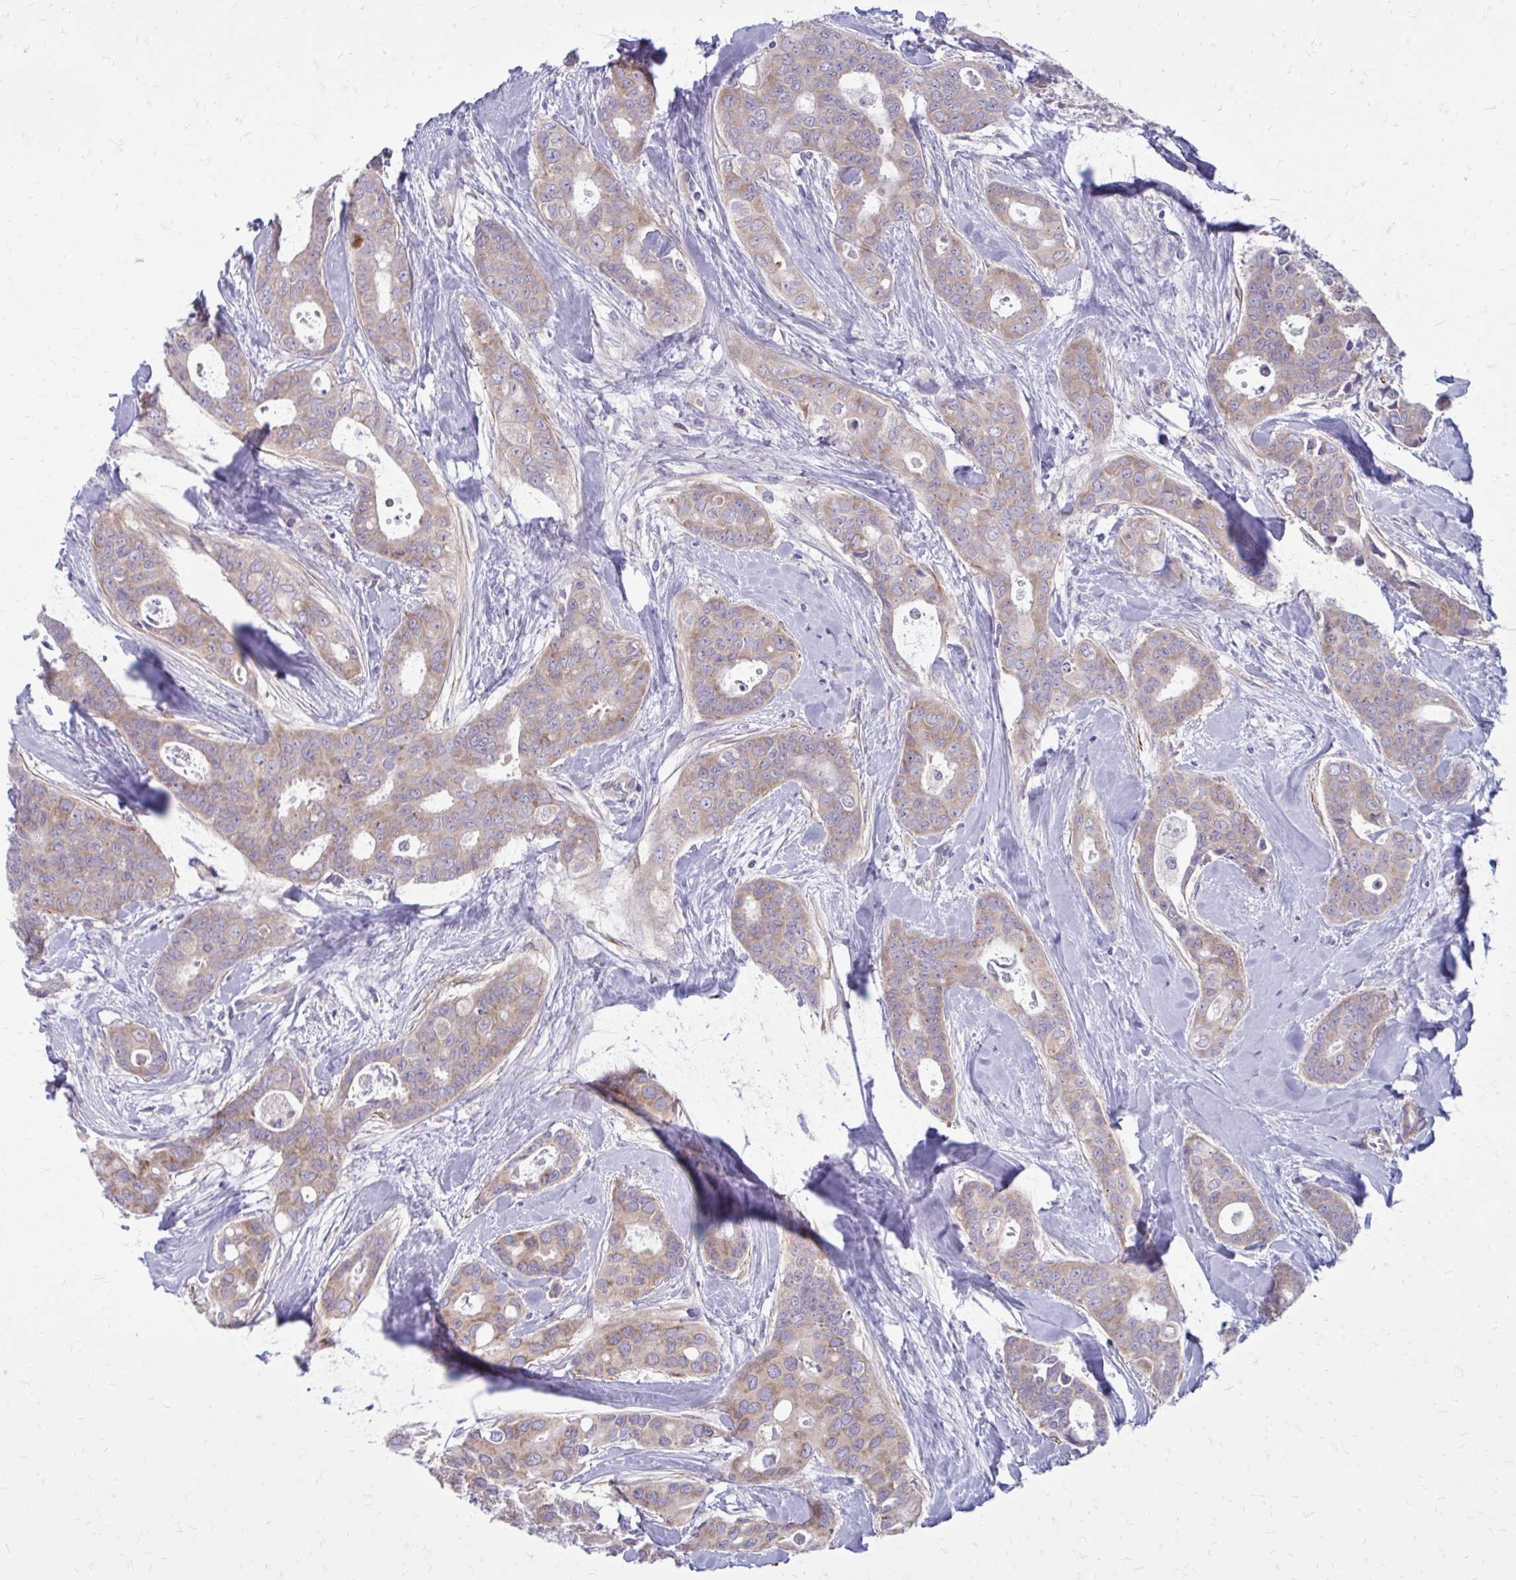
{"staining": {"intensity": "weak", "quantity": "25%-75%", "location": "cytoplasmic/membranous"}, "tissue": "breast cancer", "cell_type": "Tumor cells", "image_type": "cancer", "snomed": [{"axis": "morphology", "description": "Duct carcinoma"}, {"axis": "topography", "description": "Breast"}], "caption": "Tumor cells show weak cytoplasmic/membranous staining in approximately 25%-75% of cells in invasive ductal carcinoma (breast). The protein of interest is stained brown, and the nuclei are stained in blue (DAB (3,3'-diaminobenzidine) IHC with brightfield microscopy, high magnification).", "gene": "GIGYF2", "patient": {"sex": "female", "age": 45}}